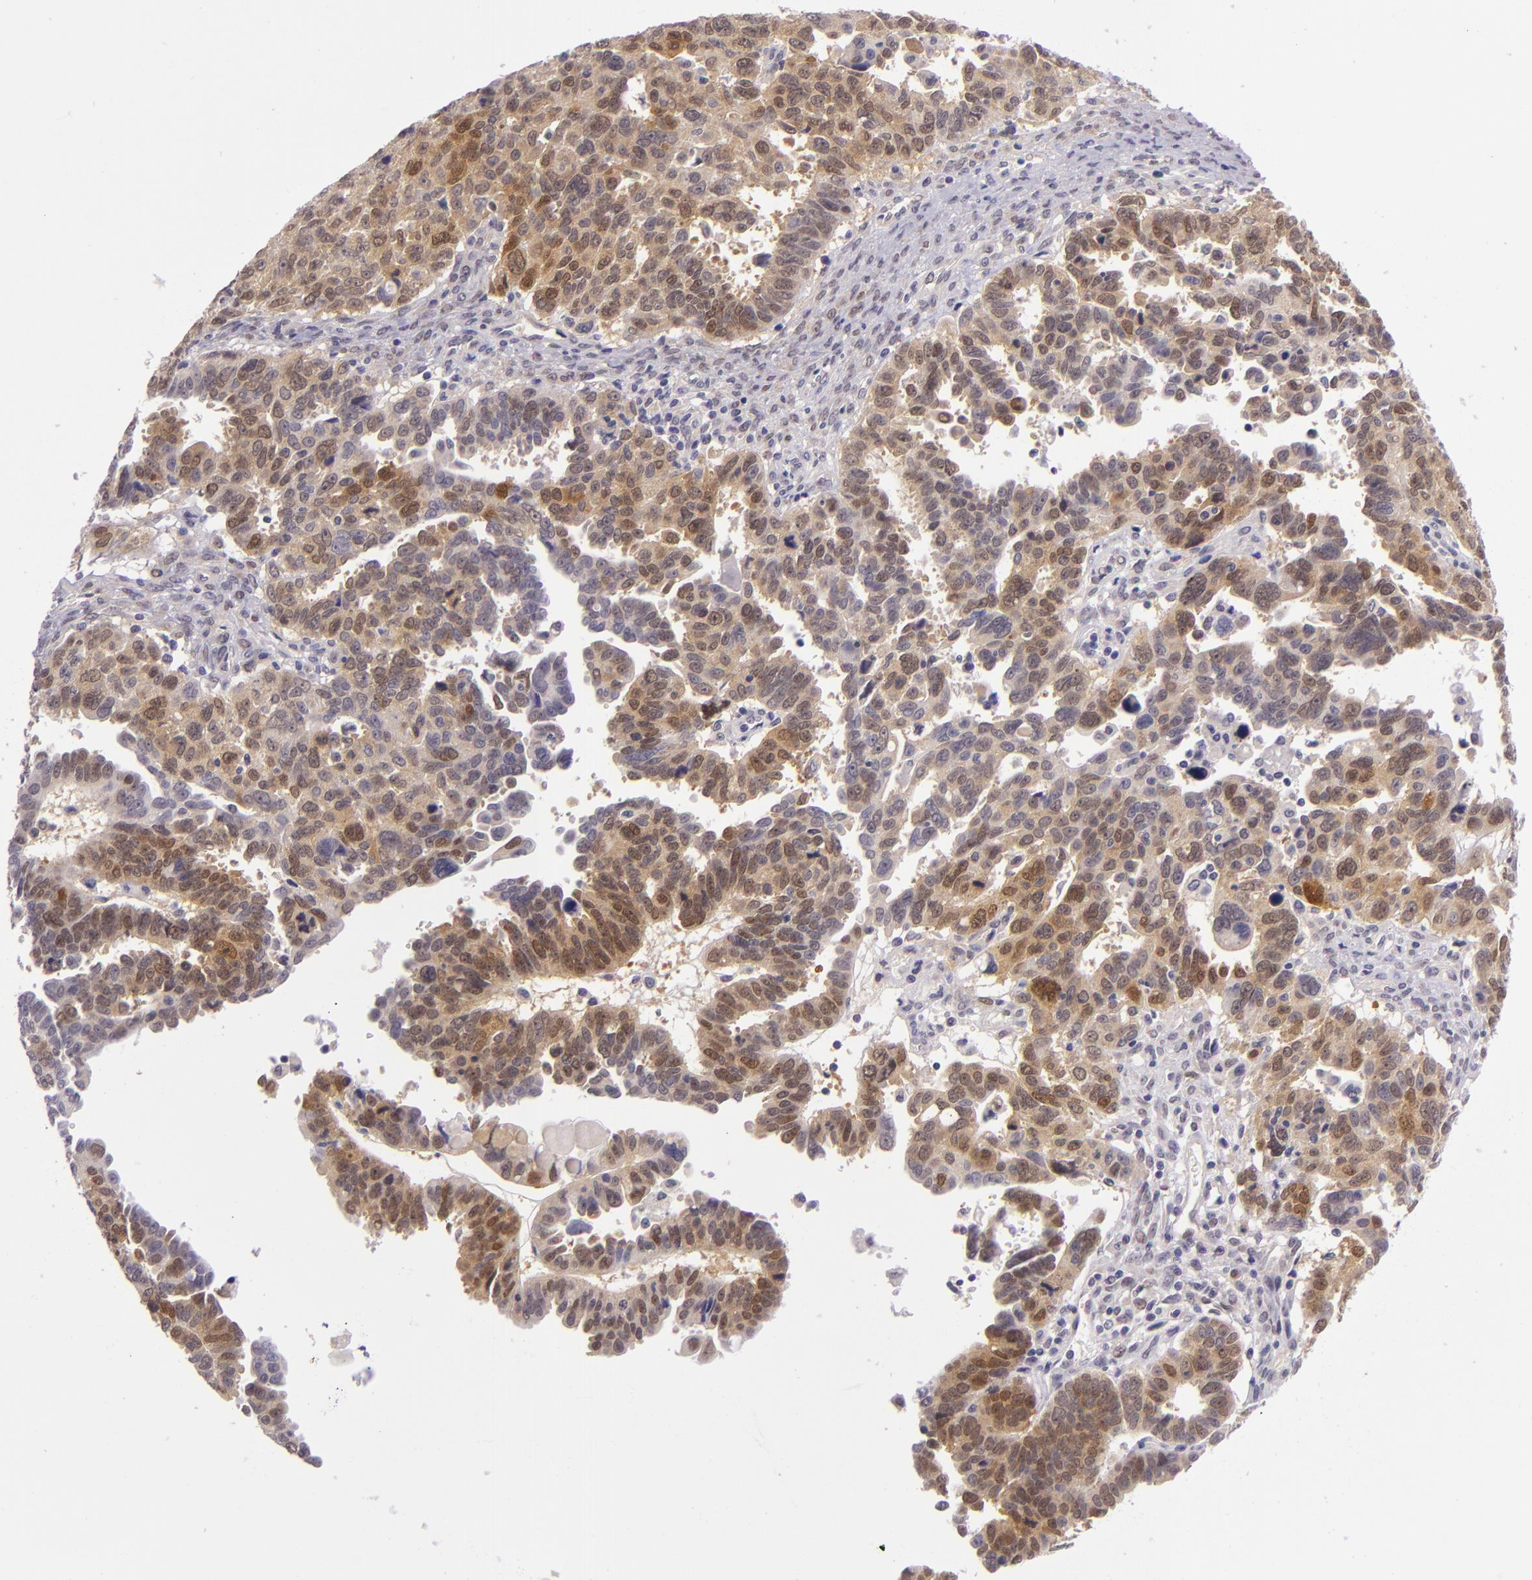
{"staining": {"intensity": "moderate", "quantity": ">75%", "location": "cytoplasmic/membranous,nuclear"}, "tissue": "ovarian cancer", "cell_type": "Tumor cells", "image_type": "cancer", "snomed": [{"axis": "morphology", "description": "Carcinoma, endometroid"}, {"axis": "morphology", "description": "Cystadenocarcinoma, serous, NOS"}, {"axis": "topography", "description": "Ovary"}], "caption": "An IHC histopathology image of neoplastic tissue is shown. Protein staining in brown highlights moderate cytoplasmic/membranous and nuclear positivity in ovarian endometroid carcinoma within tumor cells.", "gene": "CSE1L", "patient": {"sex": "female", "age": 45}}